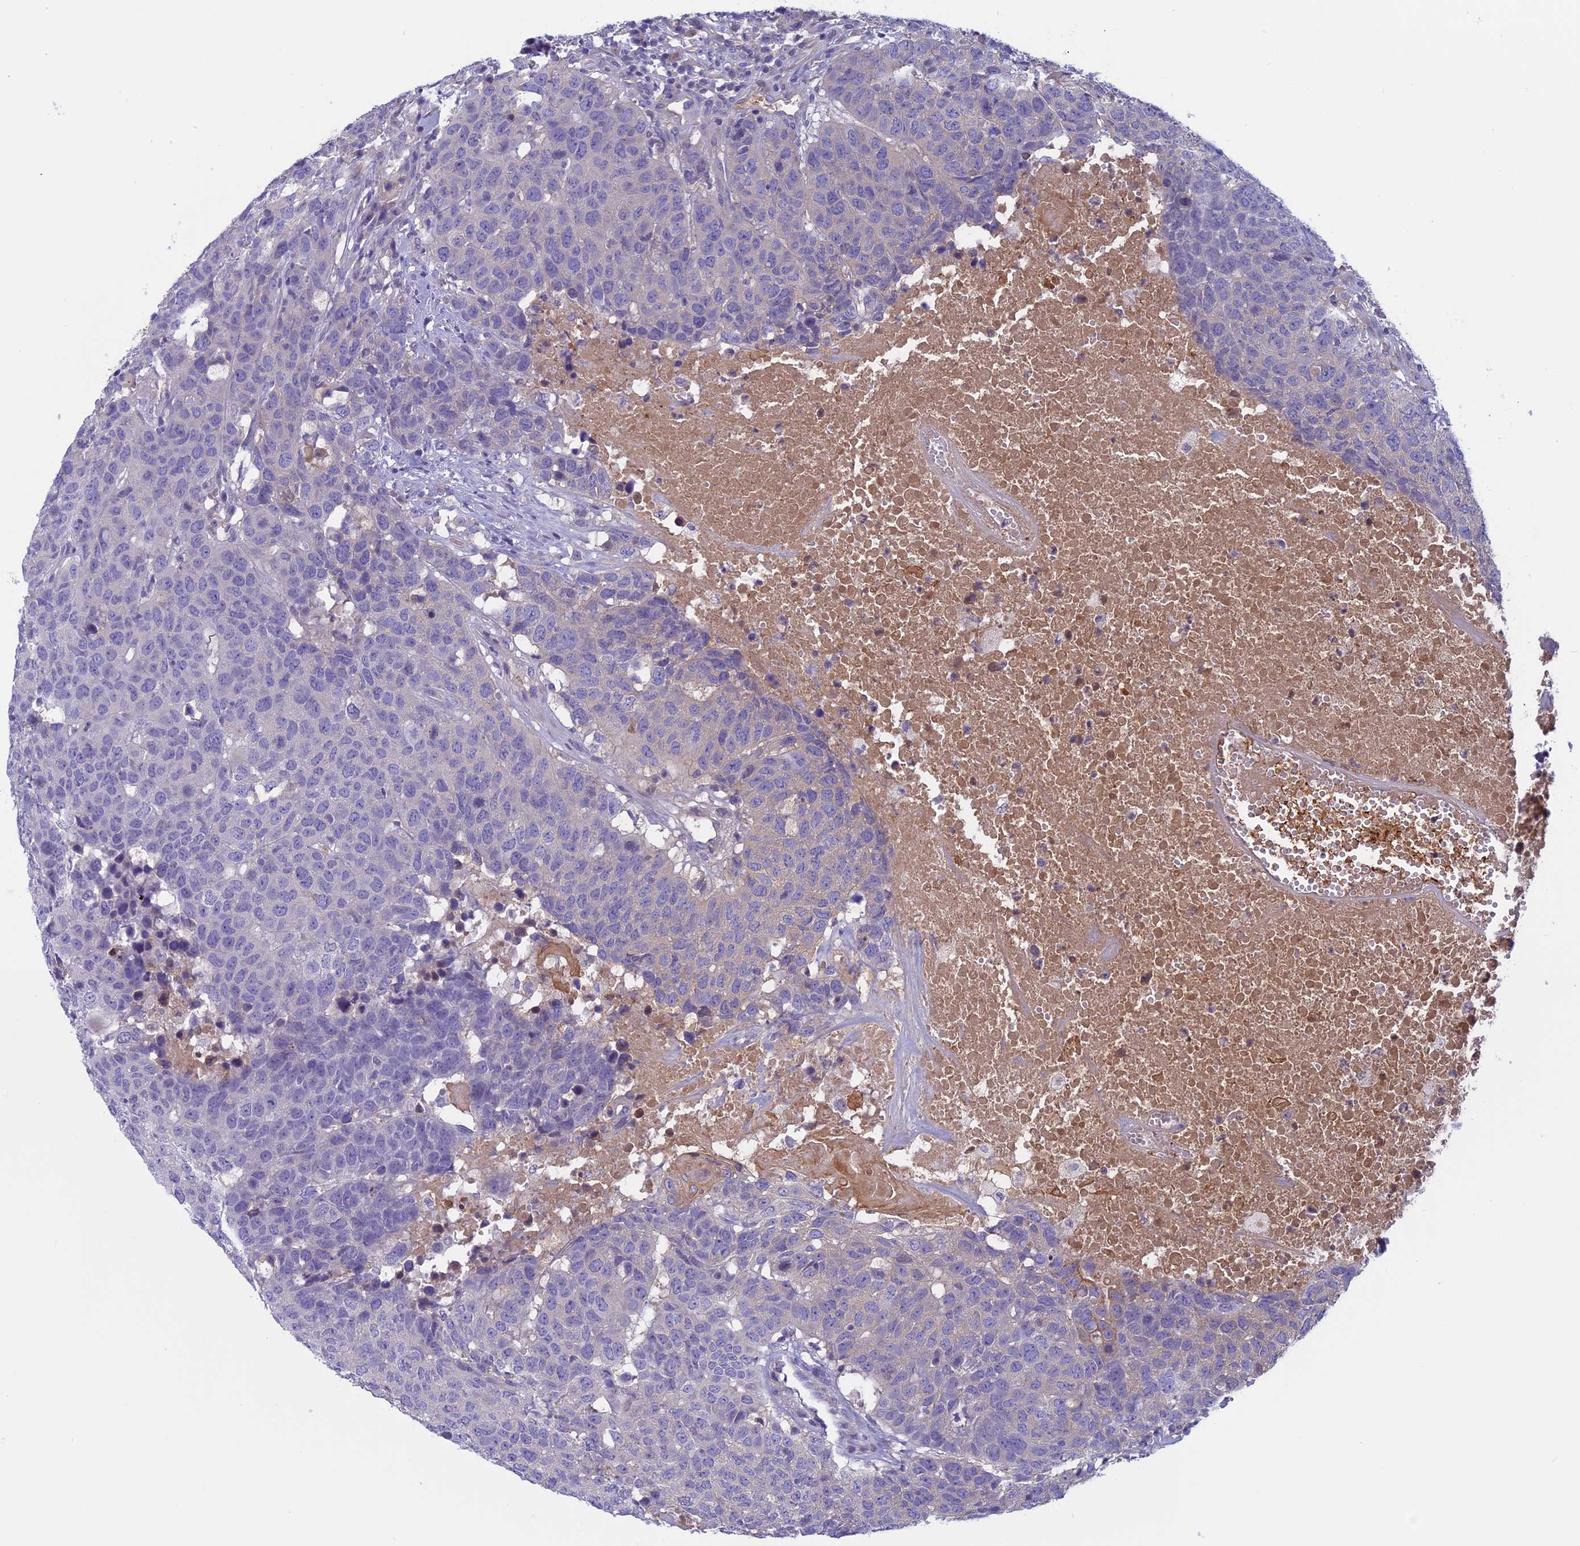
{"staining": {"intensity": "negative", "quantity": "none", "location": "none"}, "tissue": "head and neck cancer", "cell_type": "Tumor cells", "image_type": "cancer", "snomed": [{"axis": "morphology", "description": "Squamous cell carcinoma, NOS"}, {"axis": "topography", "description": "Head-Neck"}], "caption": "DAB immunohistochemical staining of human squamous cell carcinoma (head and neck) exhibits no significant positivity in tumor cells. (DAB IHC visualized using brightfield microscopy, high magnification).", "gene": "ANGPTL2", "patient": {"sex": "male", "age": 66}}